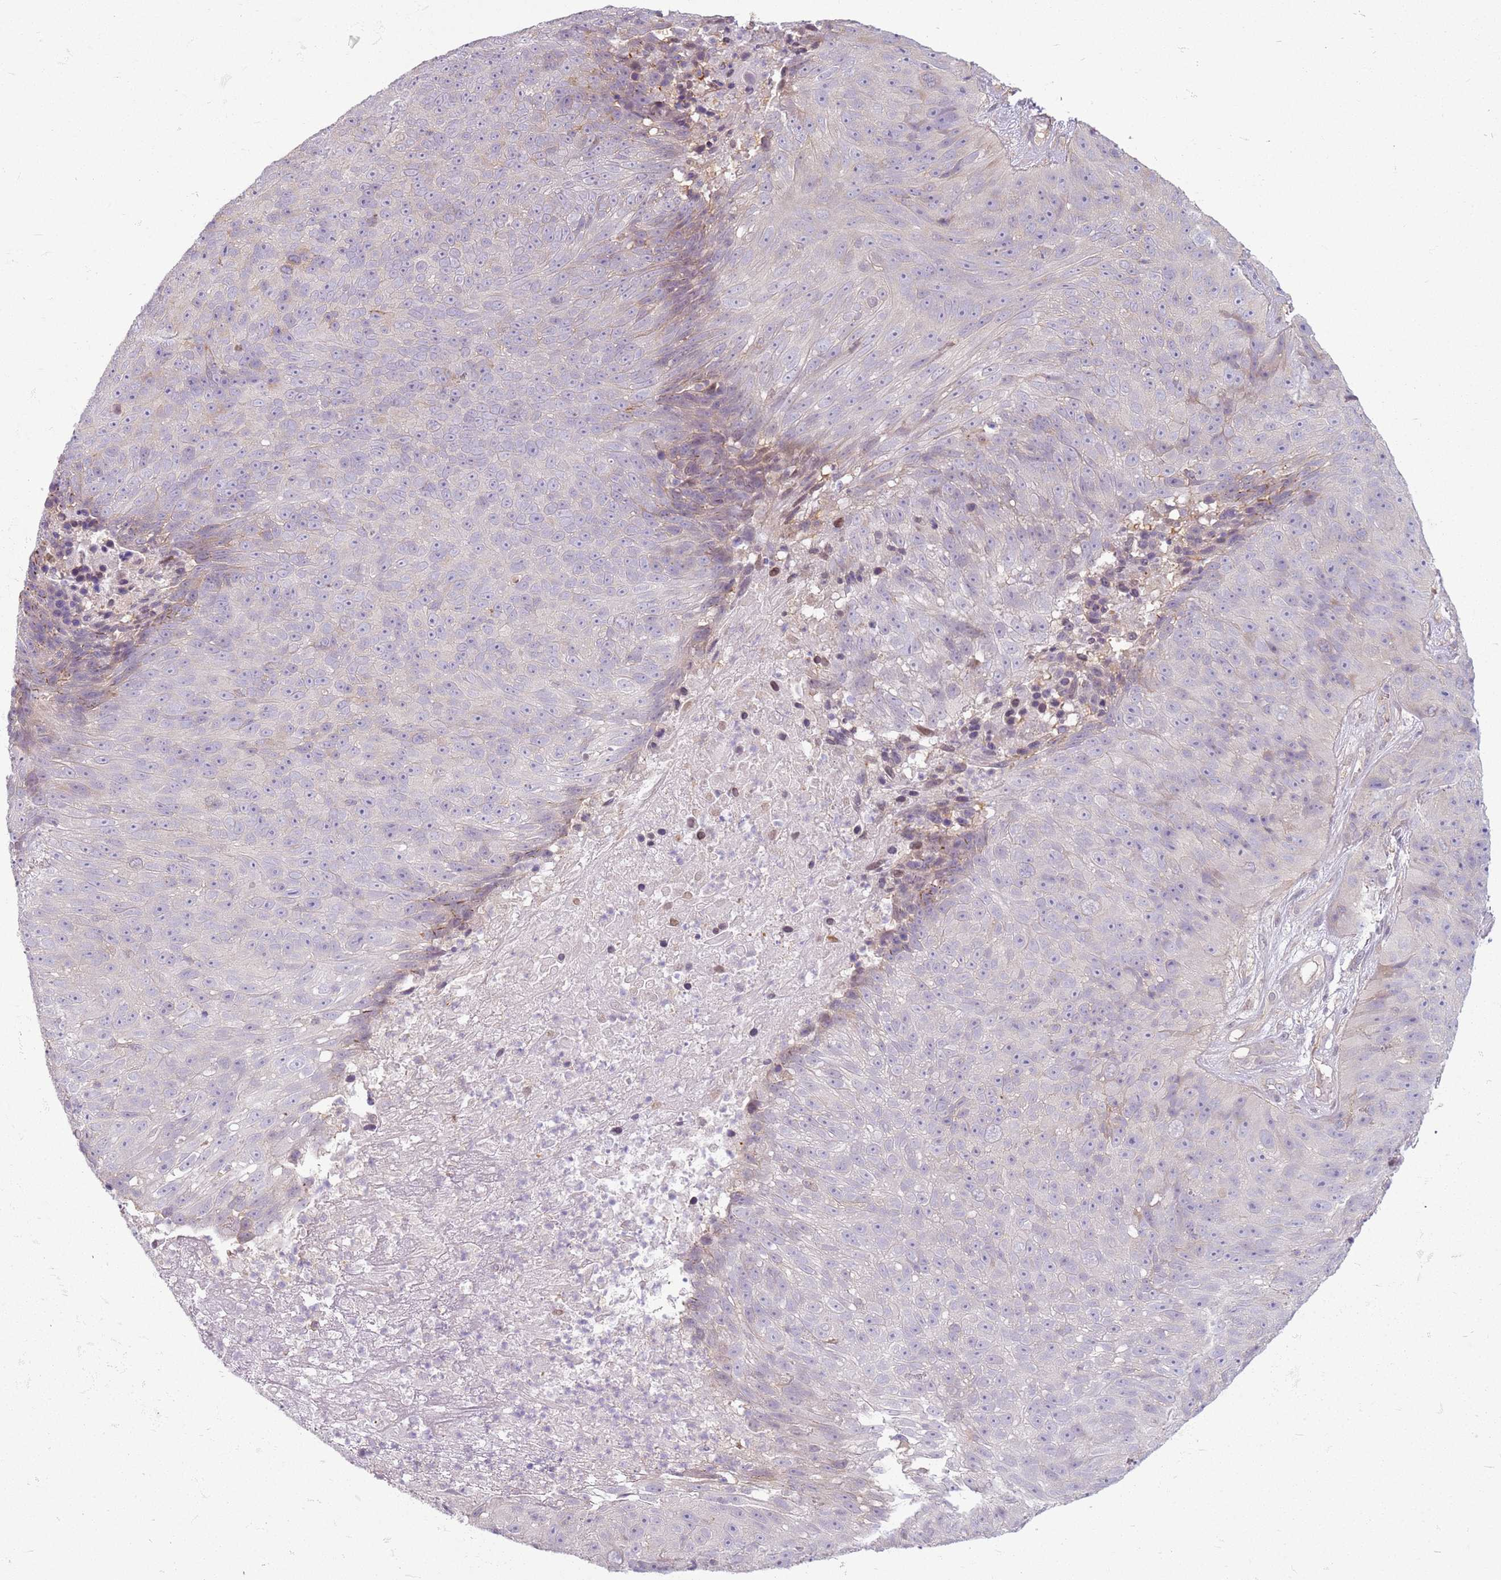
{"staining": {"intensity": "negative", "quantity": "none", "location": "none"}, "tissue": "skin cancer", "cell_type": "Tumor cells", "image_type": "cancer", "snomed": [{"axis": "morphology", "description": "Squamous cell carcinoma, NOS"}, {"axis": "topography", "description": "Skin"}], "caption": "Immunohistochemistry (IHC) micrograph of squamous cell carcinoma (skin) stained for a protein (brown), which exhibits no expression in tumor cells.", "gene": "DEFB116", "patient": {"sex": "female", "age": 87}}